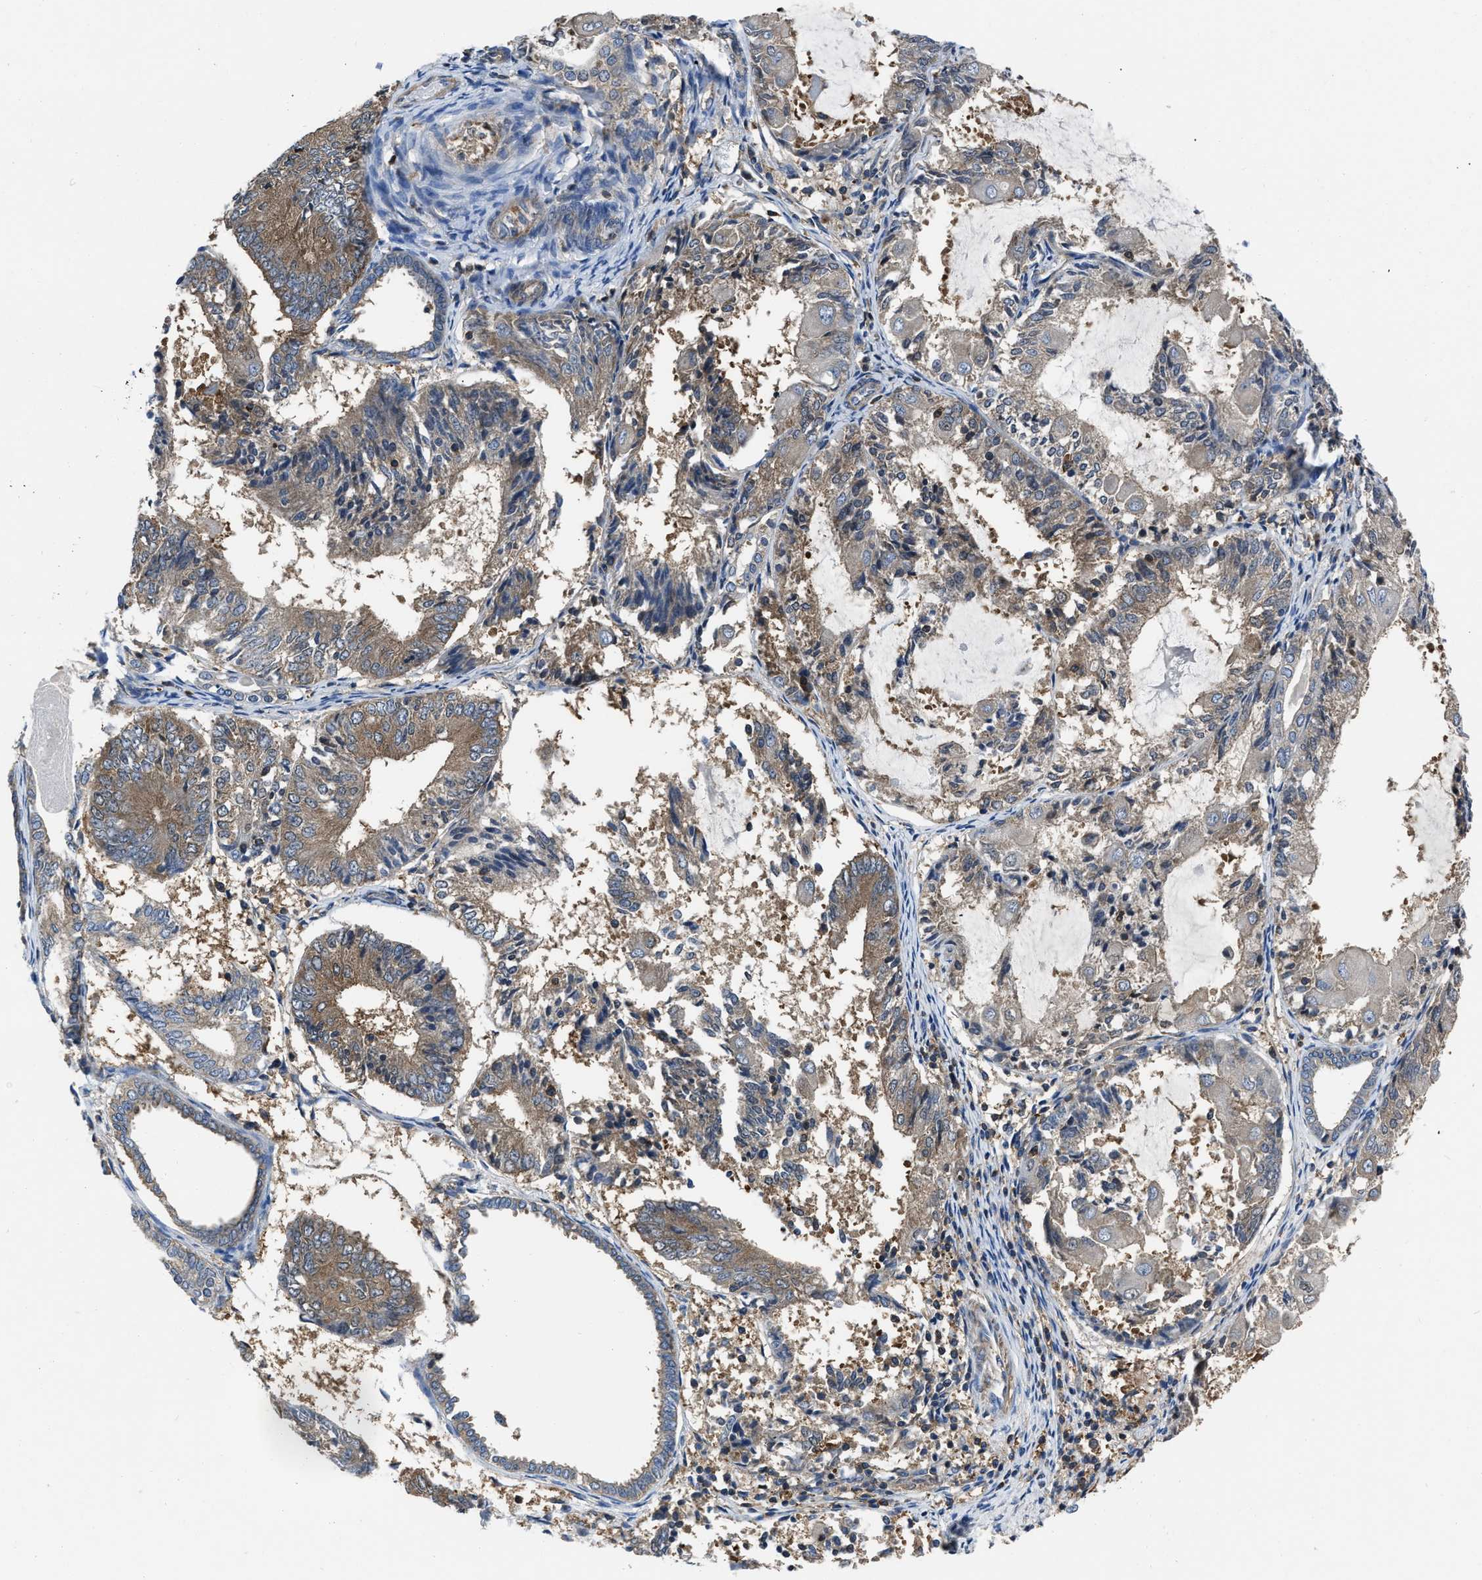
{"staining": {"intensity": "moderate", "quantity": ">75%", "location": "cytoplasmic/membranous"}, "tissue": "endometrial cancer", "cell_type": "Tumor cells", "image_type": "cancer", "snomed": [{"axis": "morphology", "description": "Adenocarcinoma, NOS"}, {"axis": "topography", "description": "Endometrium"}], "caption": "Immunohistochemical staining of human endometrial cancer reveals medium levels of moderate cytoplasmic/membranous positivity in approximately >75% of tumor cells.", "gene": "YARS1", "patient": {"sex": "female", "age": 81}}